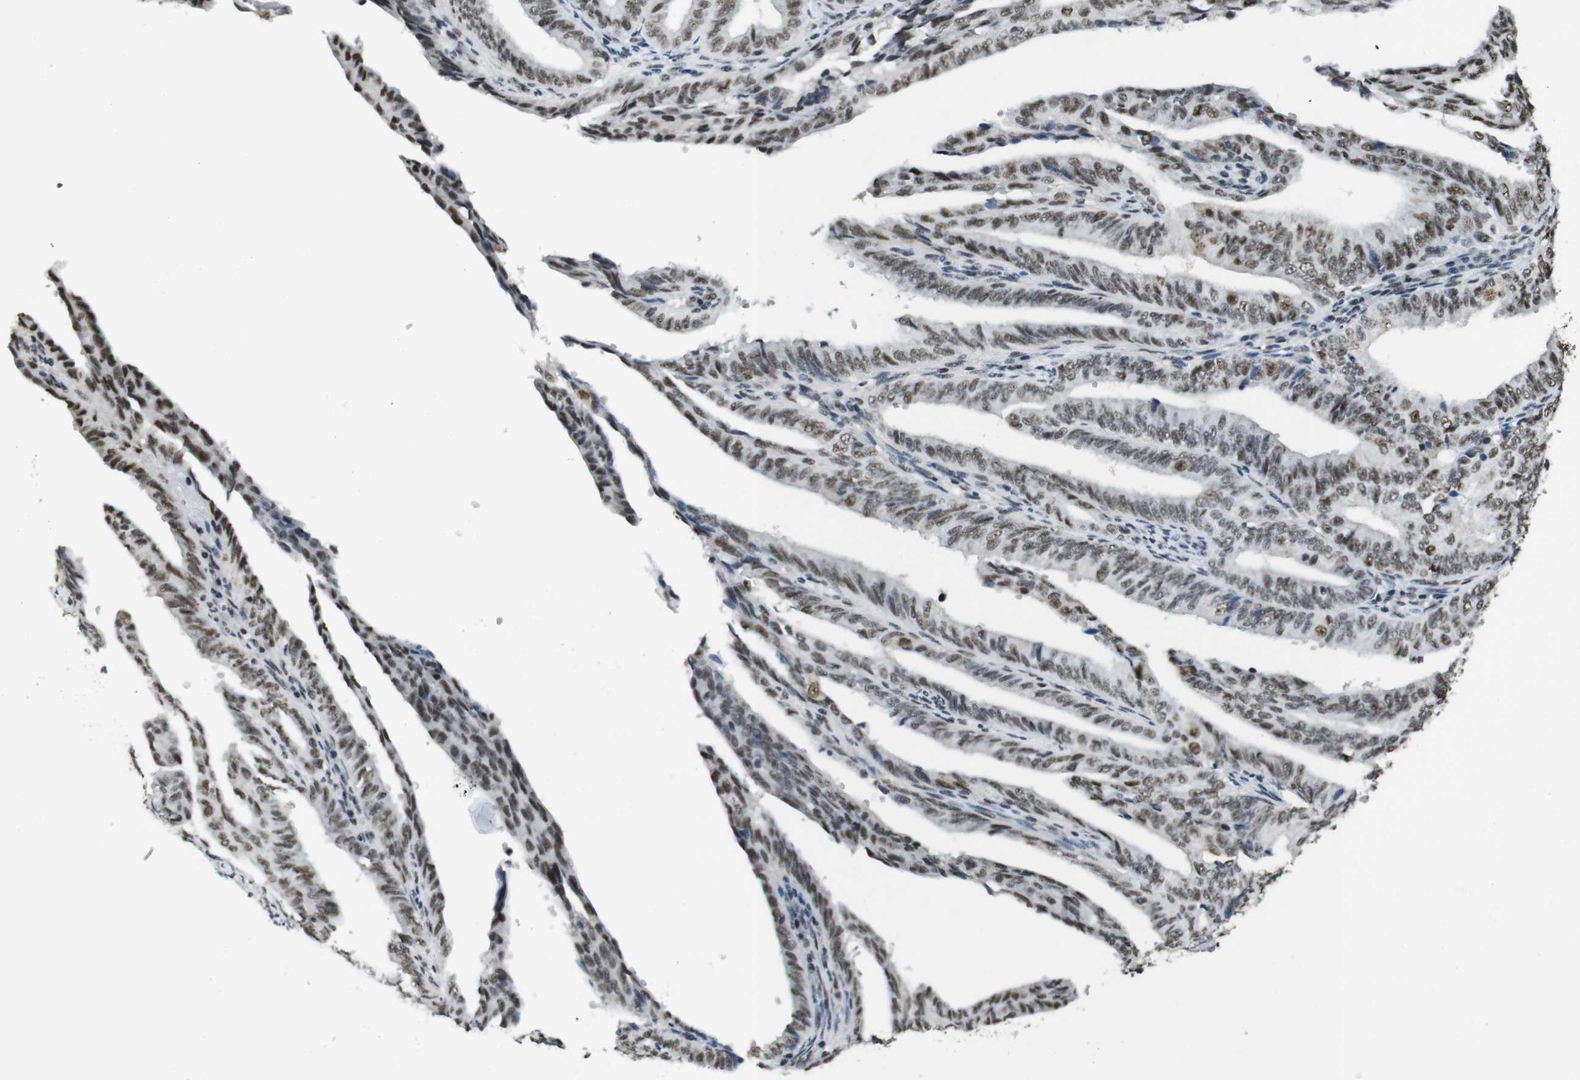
{"staining": {"intensity": "moderate", "quantity": ">75%", "location": "nuclear"}, "tissue": "endometrial cancer", "cell_type": "Tumor cells", "image_type": "cancer", "snomed": [{"axis": "morphology", "description": "Adenocarcinoma, NOS"}, {"axis": "topography", "description": "Endometrium"}], "caption": "Tumor cells show moderate nuclear expression in about >75% of cells in endometrial cancer. (DAB (3,3'-diaminobenzidine) IHC, brown staining for protein, blue staining for nuclei).", "gene": "CSNK2B", "patient": {"sex": "female", "age": 58}}